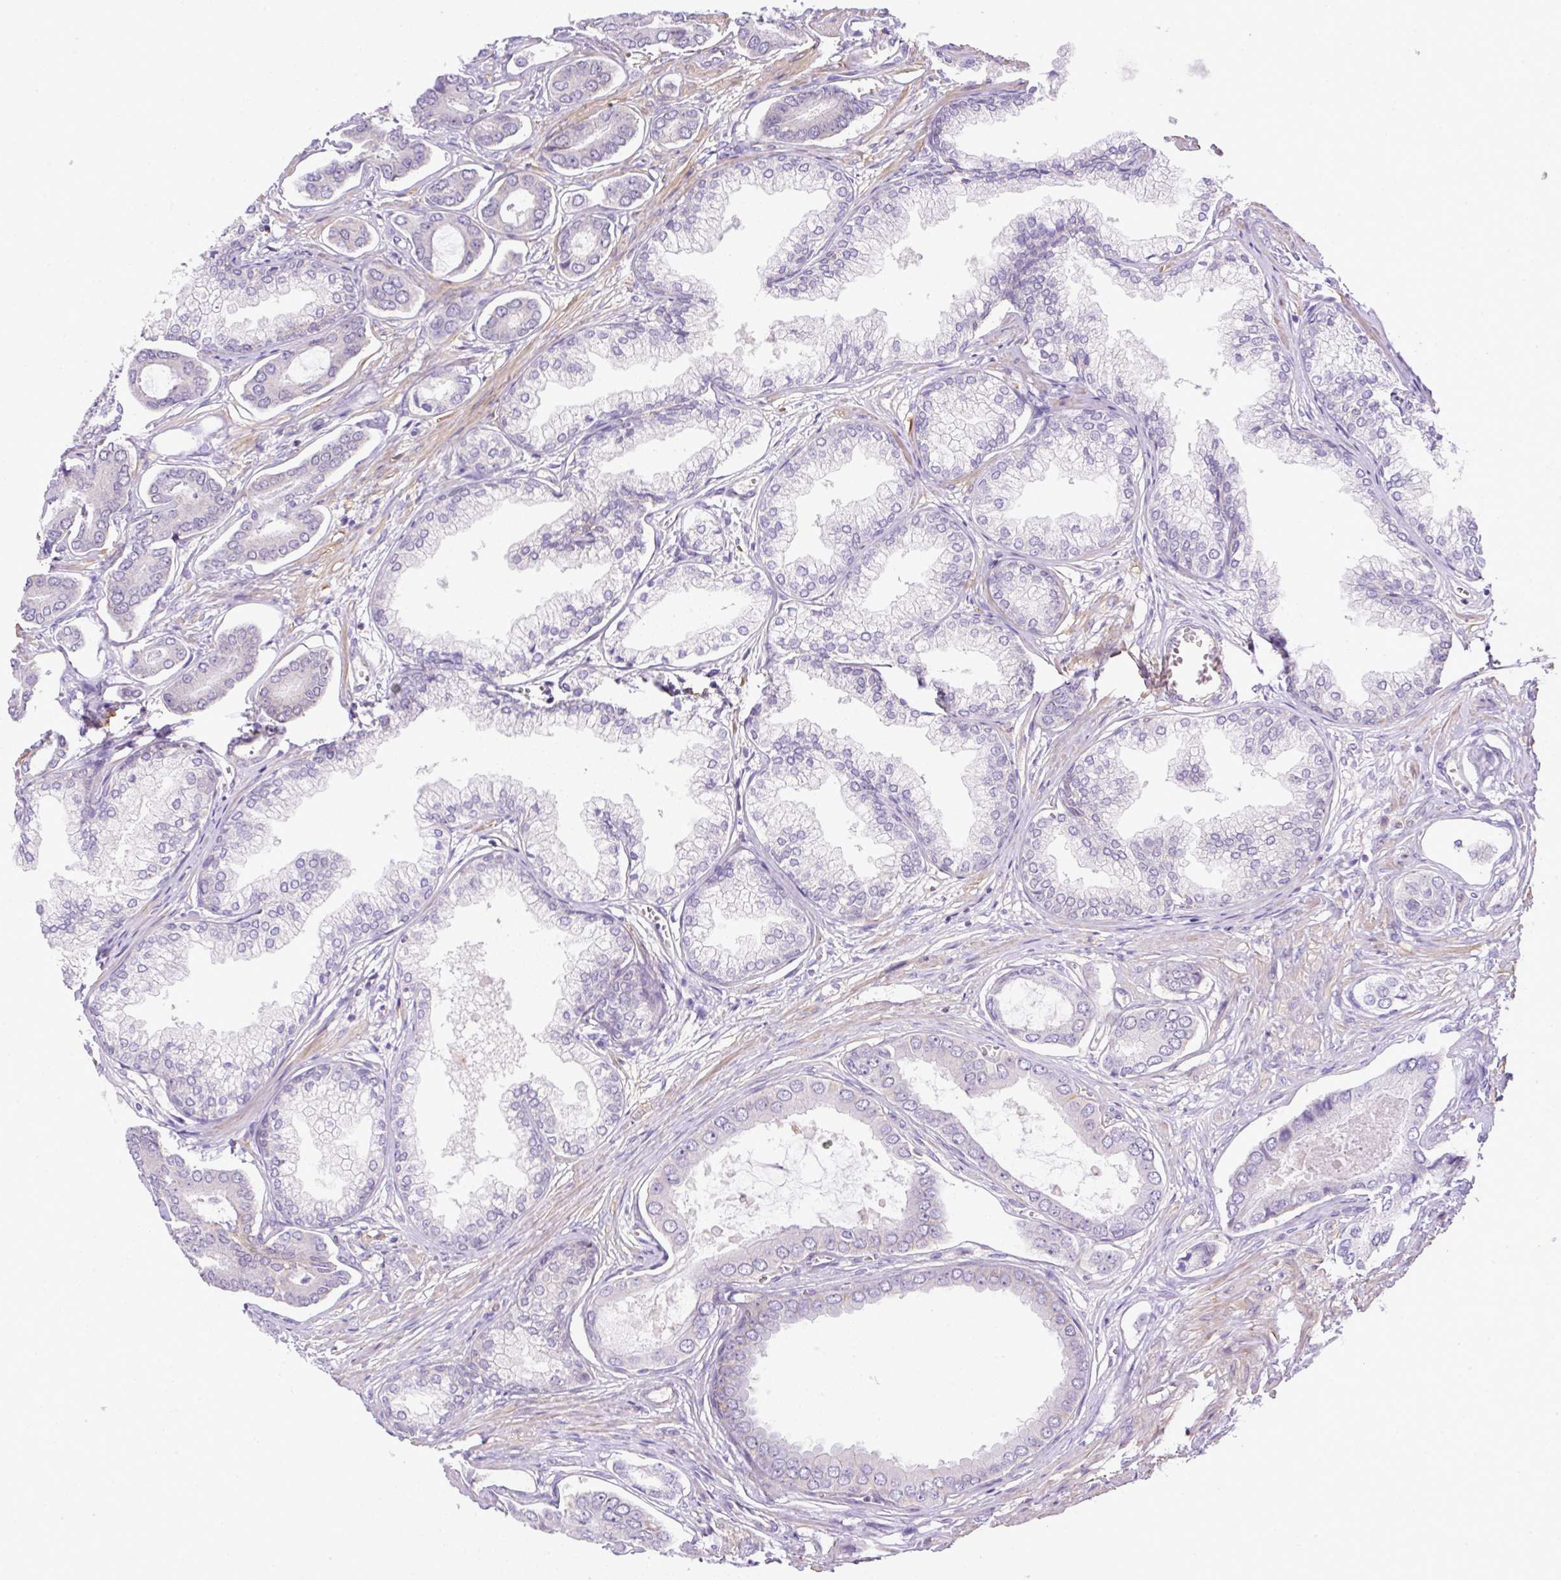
{"staining": {"intensity": "negative", "quantity": "none", "location": "none"}, "tissue": "prostate cancer", "cell_type": "Tumor cells", "image_type": "cancer", "snomed": [{"axis": "morphology", "description": "Adenocarcinoma, NOS"}, {"axis": "topography", "description": "Prostate and seminal vesicle, NOS"}], "caption": "This is an immunohistochemistry micrograph of human prostate cancer (adenocarcinoma). There is no positivity in tumor cells.", "gene": "NPTN", "patient": {"sex": "male", "age": 76}}